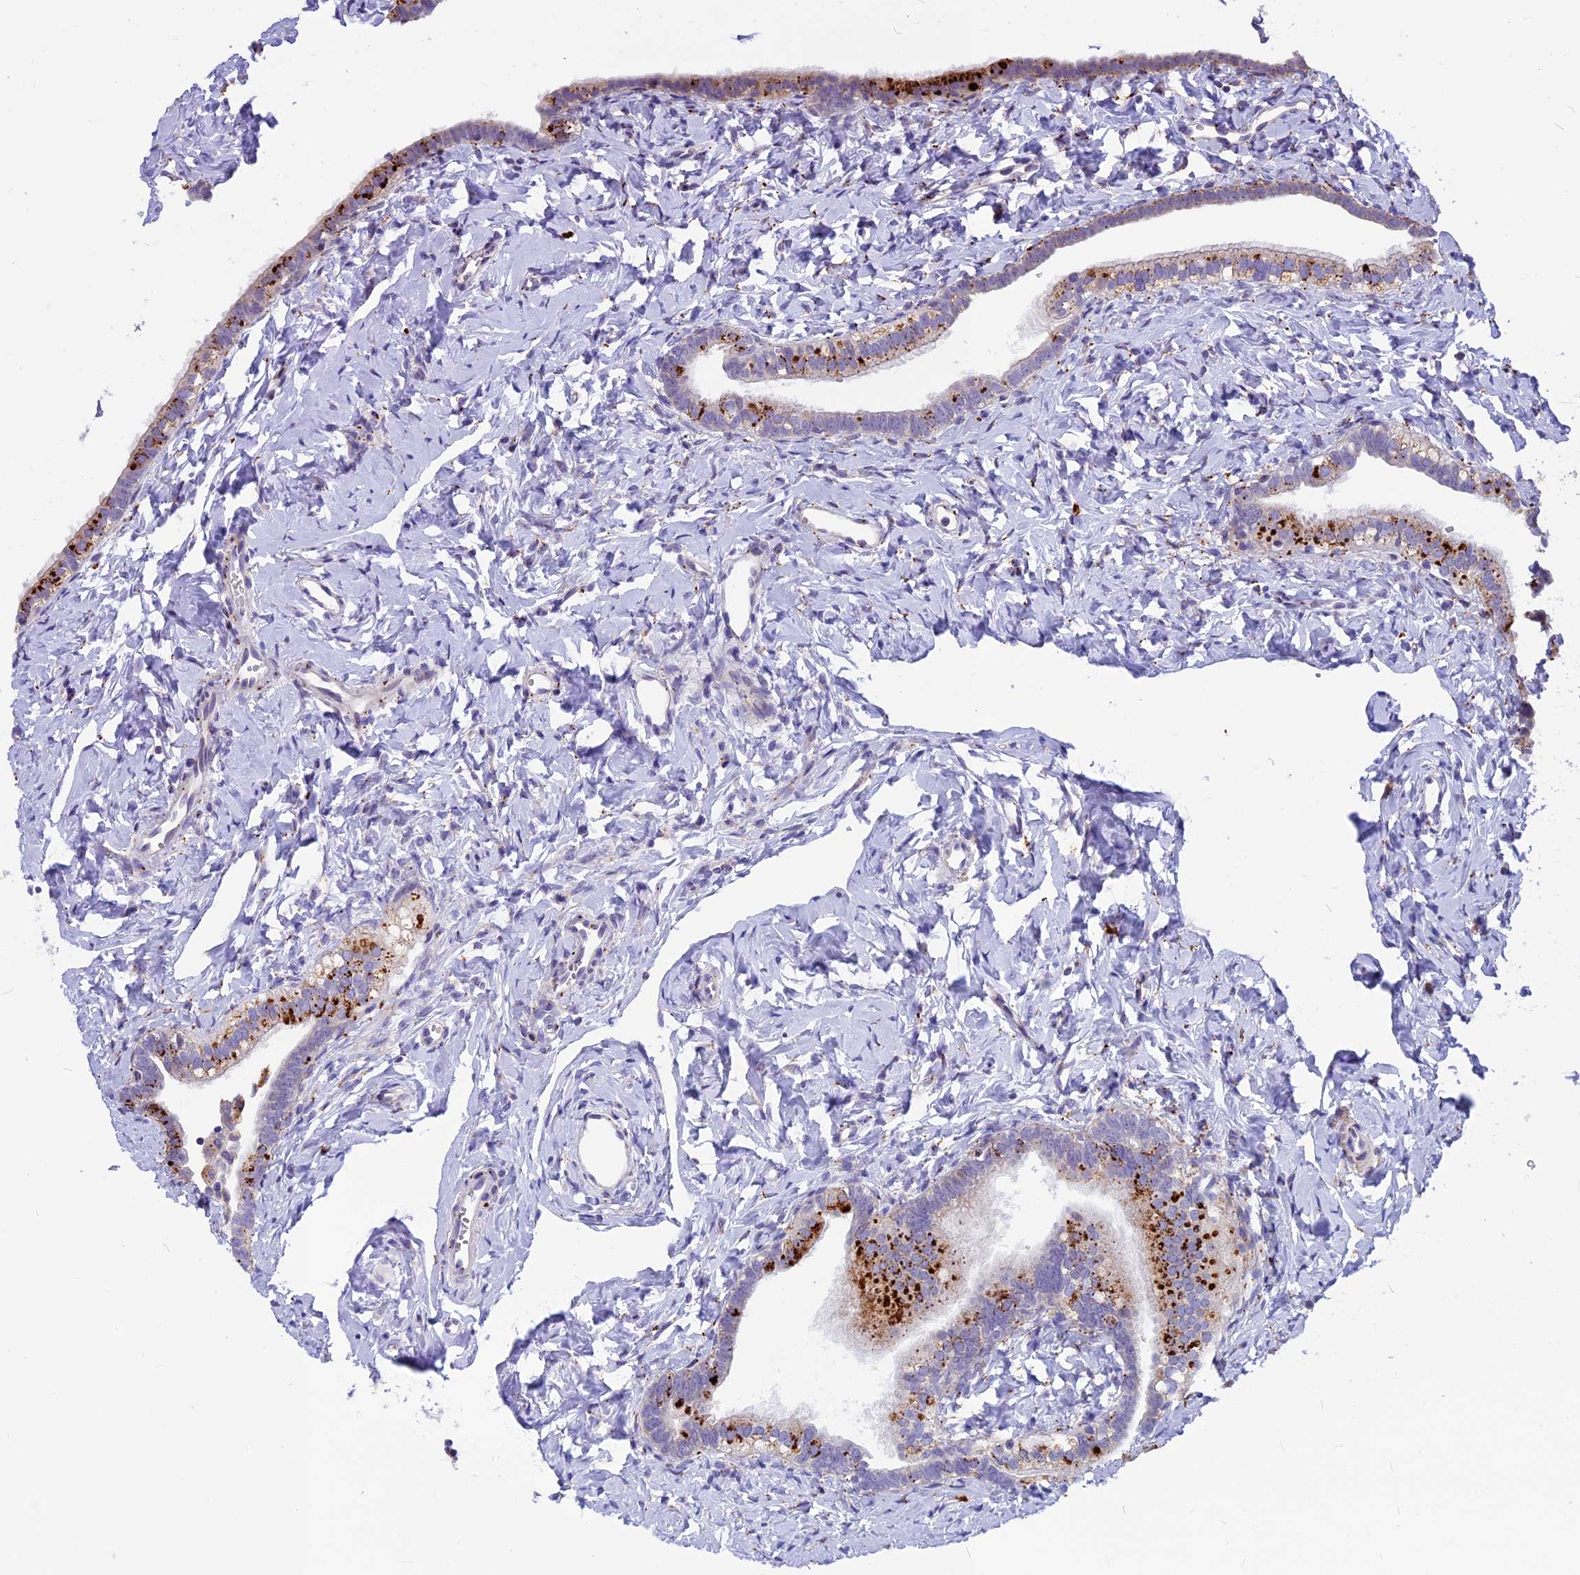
{"staining": {"intensity": "strong", "quantity": "25%-75%", "location": "cytoplasmic/membranous"}, "tissue": "fallopian tube", "cell_type": "Glandular cells", "image_type": "normal", "snomed": [{"axis": "morphology", "description": "Normal tissue, NOS"}, {"axis": "topography", "description": "Fallopian tube"}], "caption": "DAB immunohistochemical staining of benign fallopian tube displays strong cytoplasmic/membranous protein positivity in approximately 25%-75% of glandular cells.", "gene": "THRSP", "patient": {"sex": "female", "age": 66}}